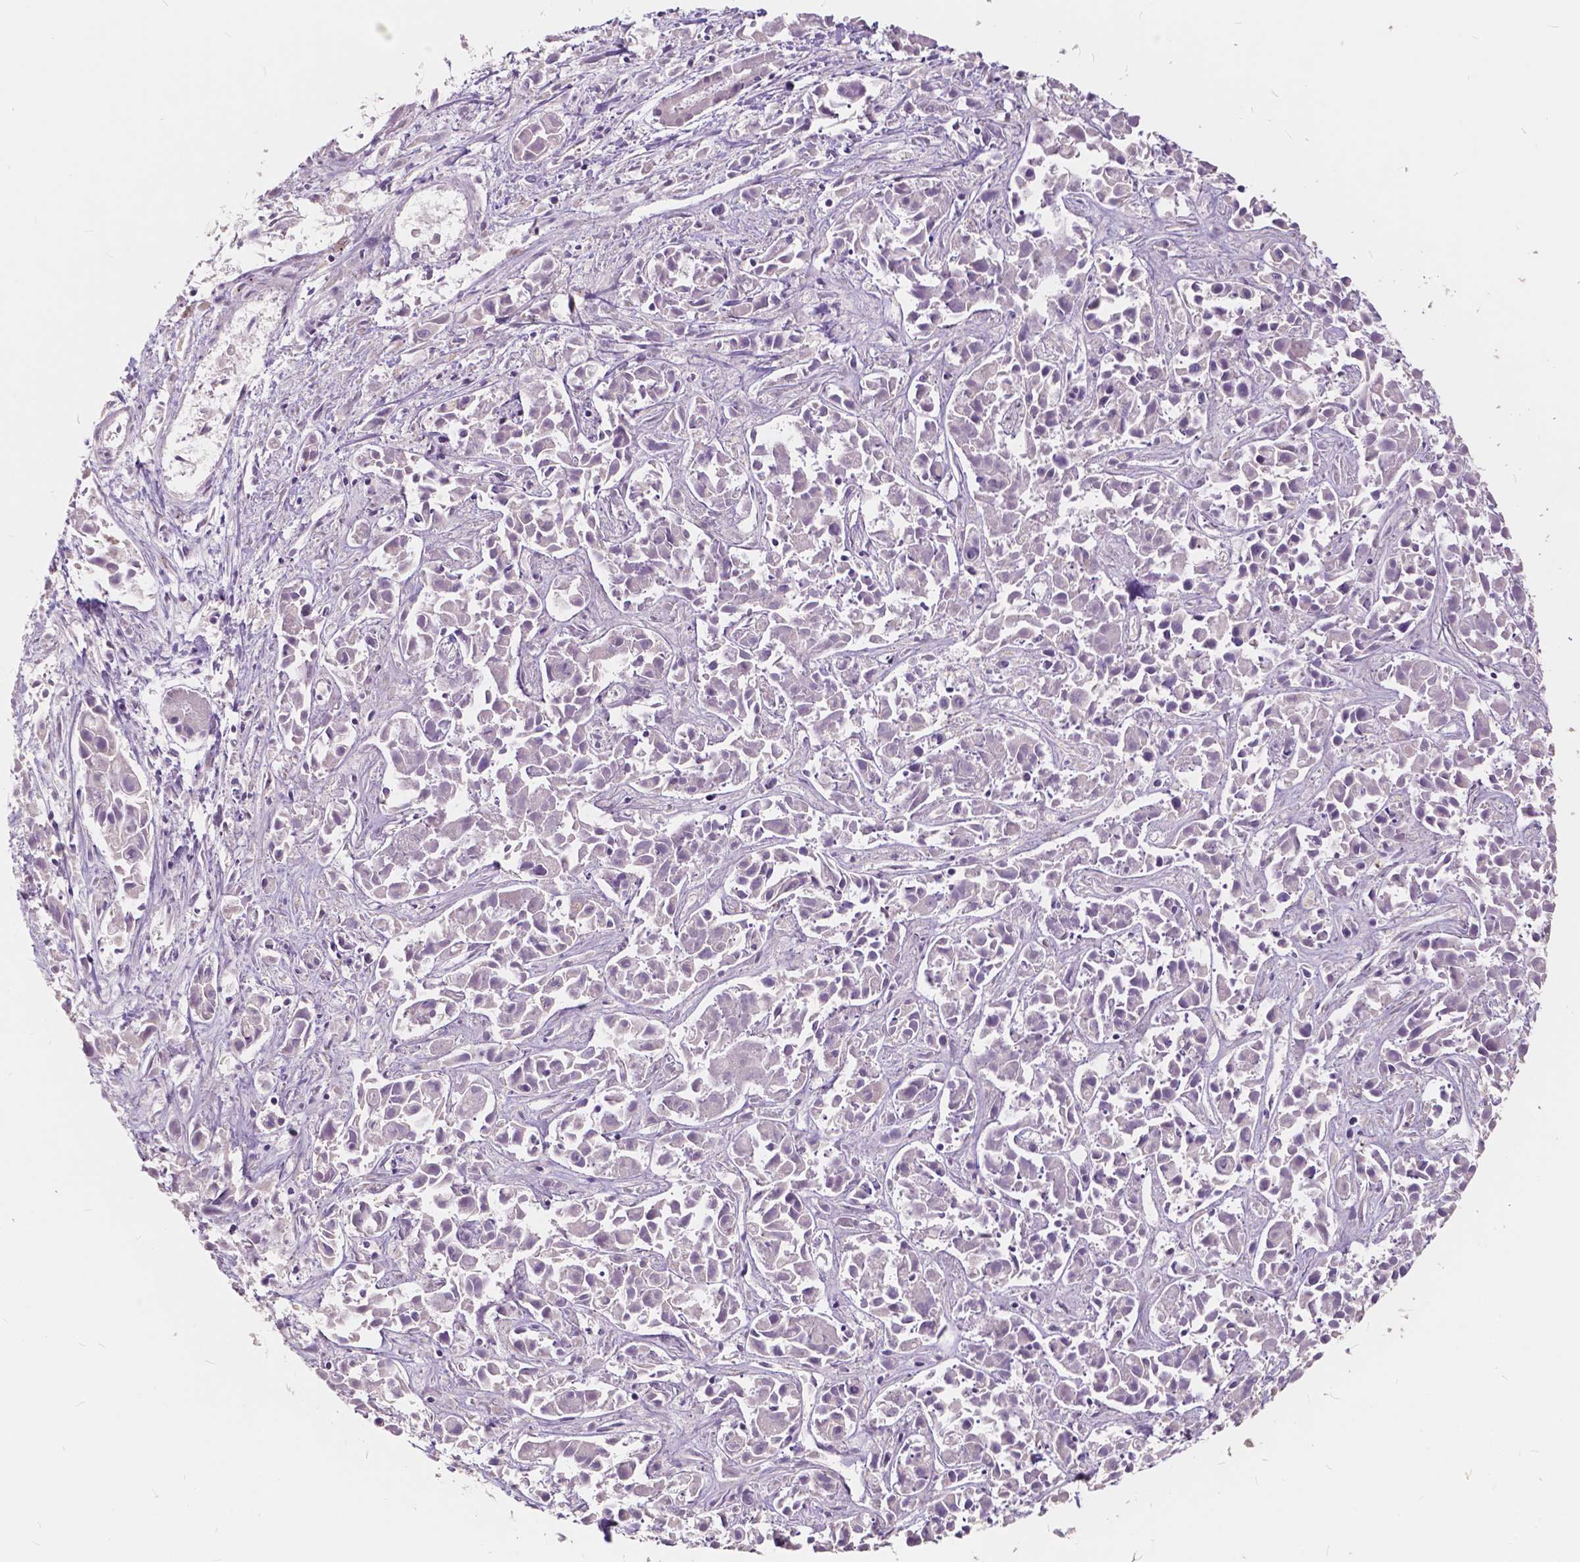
{"staining": {"intensity": "negative", "quantity": "none", "location": "none"}, "tissue": "liver cancer", "cell_type": "Tumor cells", "image_type": "cancer", "snomed": [{"axis": "morphology", "description": "Cholangiocarcinoma"}, {"axis": "topography", "description": "Liver"}], "caption": "Protein analysis of liver cholangiocarcinoma exhibits no significant expression in tumor cells.", "gene": "SLC7A8", "patient": {"sex": "female", "age": 81}}